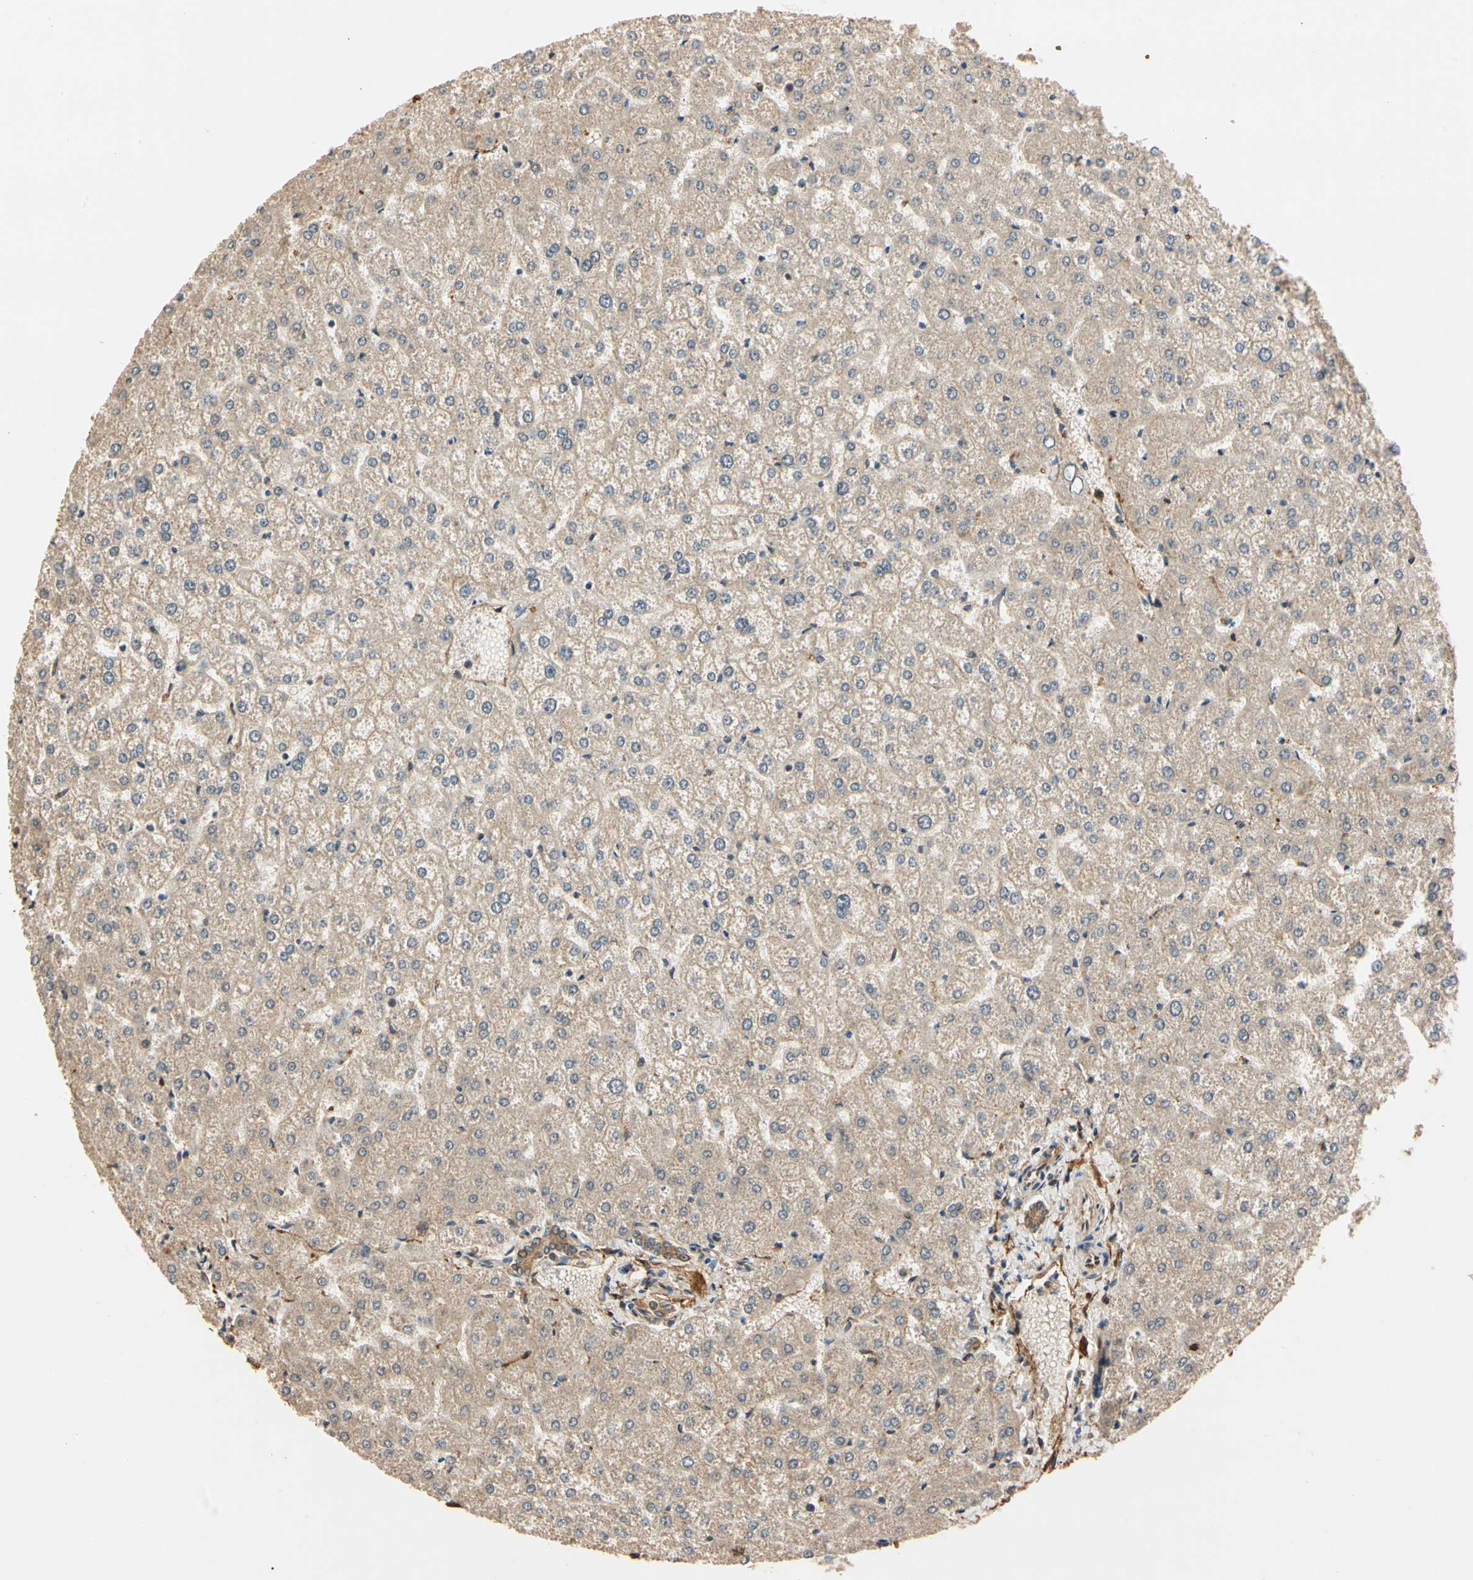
{"staining": {"intensity": "moderate", "quantity": ">75%", "location": "cytoplasmic/membranous"}, "tissue": "liver", "cell_type": "Cholangiocytes", "image_type": "normal", "snomed": [{"axis": "morphology", "description": "Normal tissue, NOS"}, {"axis": "topography", "description": "Liver"}], "caption": "Immunohistochemical staining of unremarkable liver shows >75% levels of moderate cytoplasmic/membranous protein expression in about >75% of cholangiocytes. The protein of interest is stained brown, and the nuclei are stained in blue (DAB (3,3'-diaminobenzidine) IHC with brightfield microscopy, high magnification).", "gene": "MGRN1", "patient": {"sex": "female", "age": 32}}